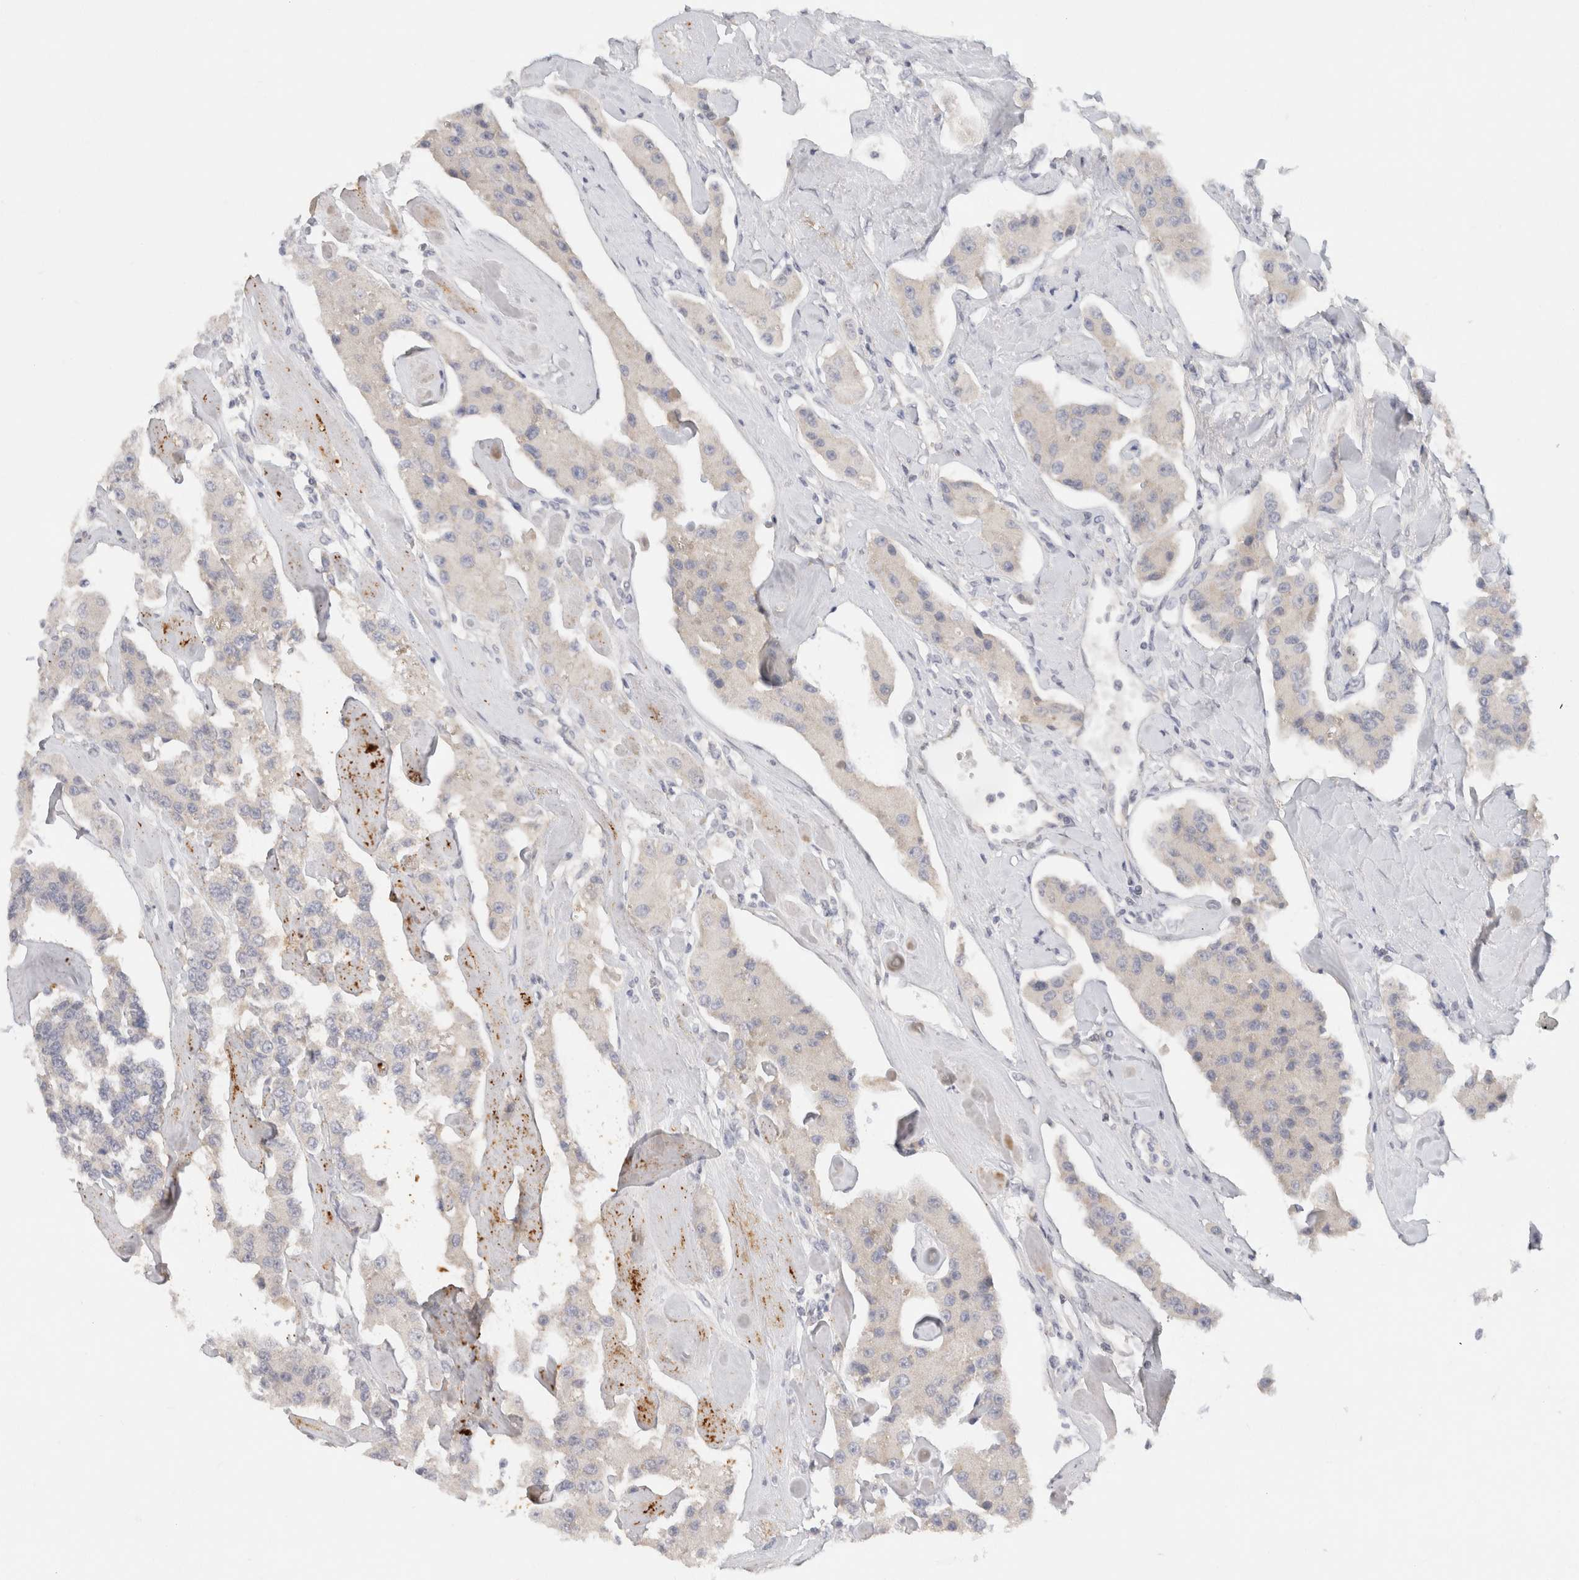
{"staining": {"intensity": "negative", "quantity": "none", "location": "none"}, "tissue": "carcinoid", "cell_type": "Tumor cells", "image_type": "cancer", "snomed": [{"axis": "morphology", "description": "Carcinoid, malignant, NOS"}, {"axis": "topography", "description": "Pancreas"}], "caption": "This is an immunohistochemistry (IHC) micrograph of malignant carcinoid. There is no positivity in tumor cells.", "gene": "CHRM4", "patient": {"sex": "male", "age": 41}}